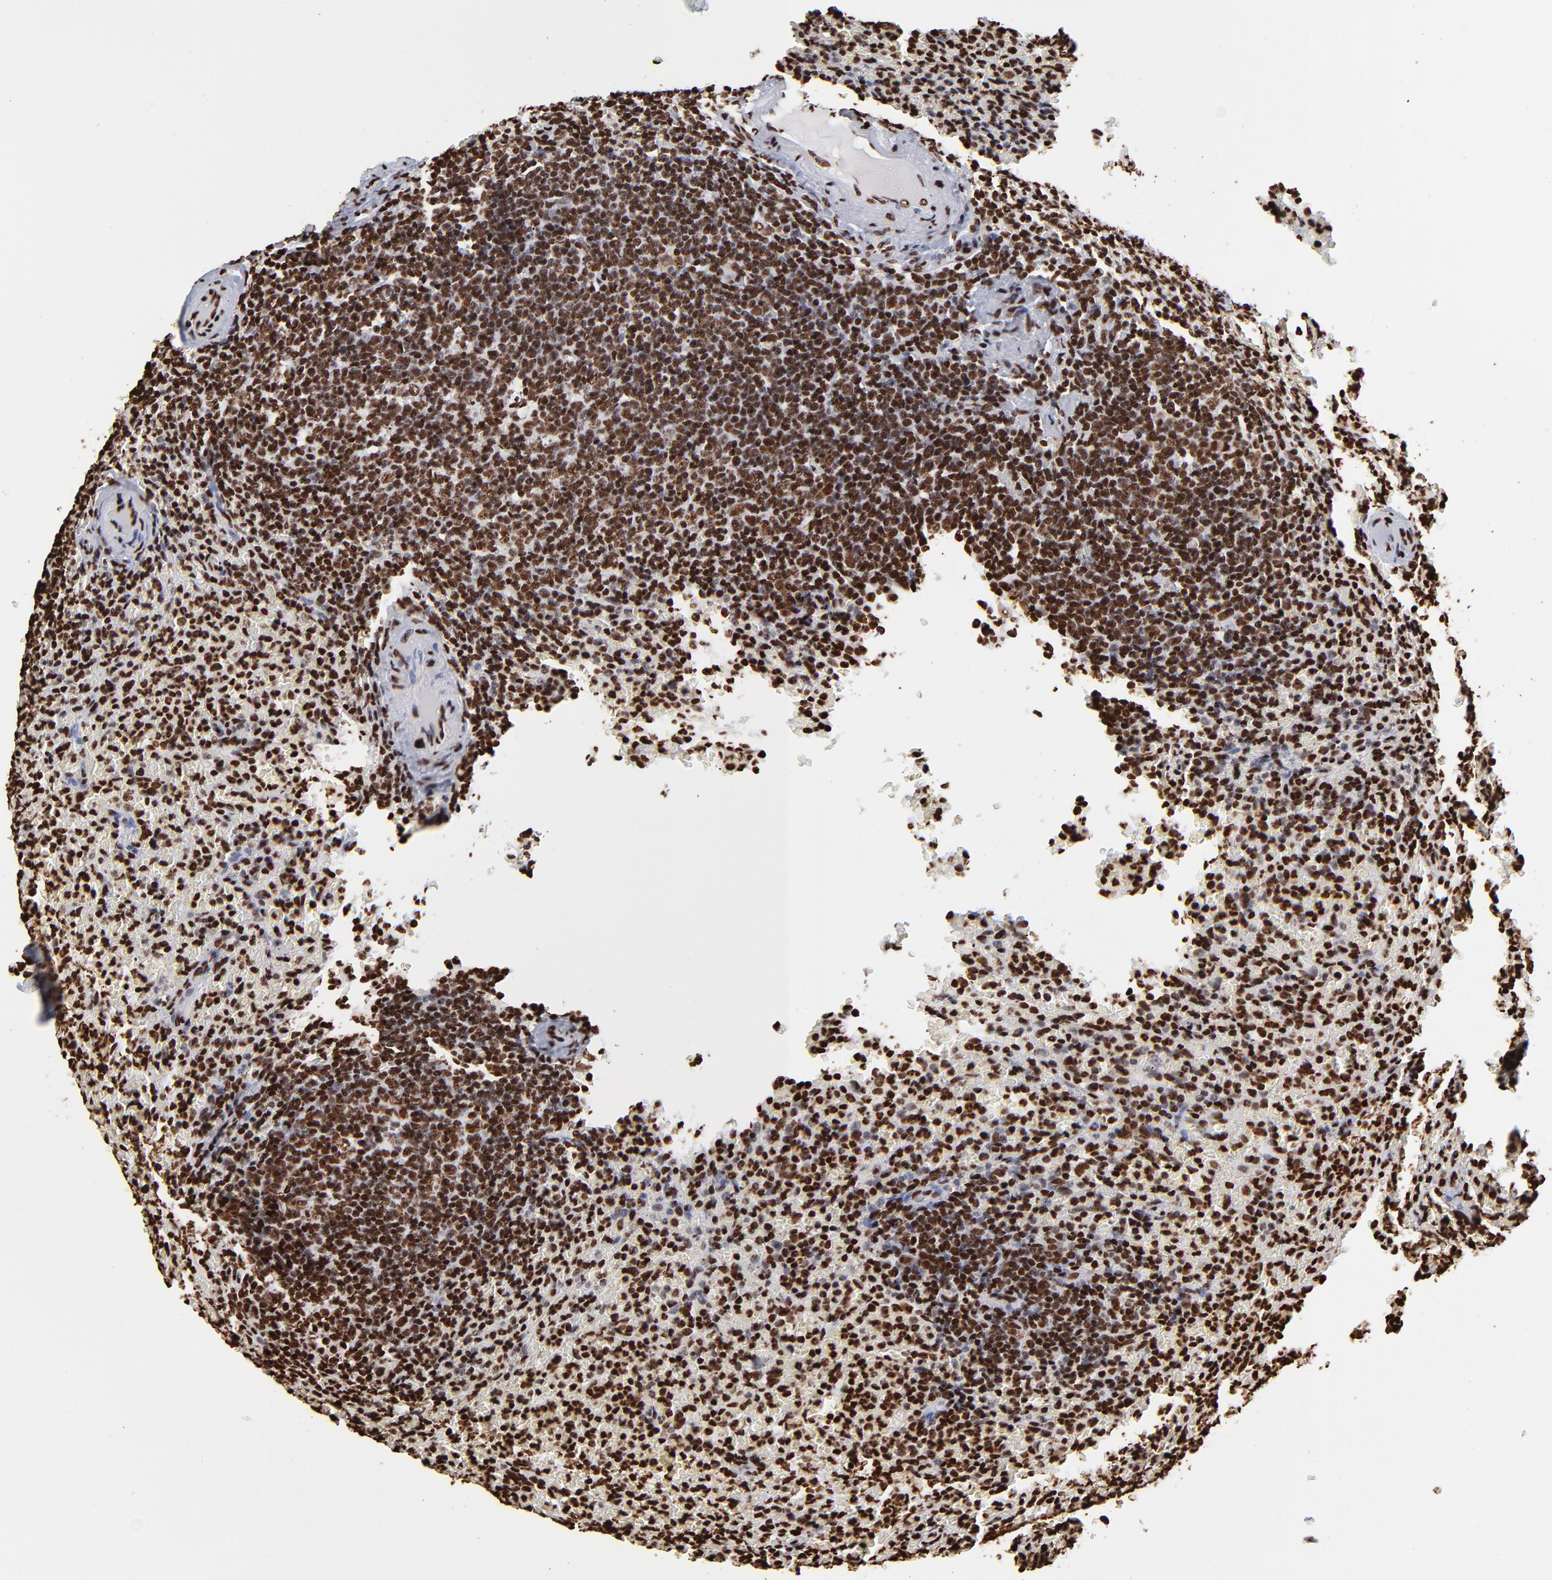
{"staining": {"intensity": "strong", "quantity": ">75%", "location": "nuclear"}, "tissue": "lymphoma", "cell_type": "Tumor cells", "image_type": "cancer", "snomed": [{"axis": "morphology", "description": "Malignant lymphoma, non-Hodgkin's type, Low grade"}, {"axis": "topography", "description": "Spleen"}], "caption": "Protein staining of low-grade malignant lymphoma, non-Hodgkin's type tissue reveals strong nuclear expression in about >75% of tumor cells.", "gene": "ZNF544", "patient": {"sex": "female", "age": 64}}